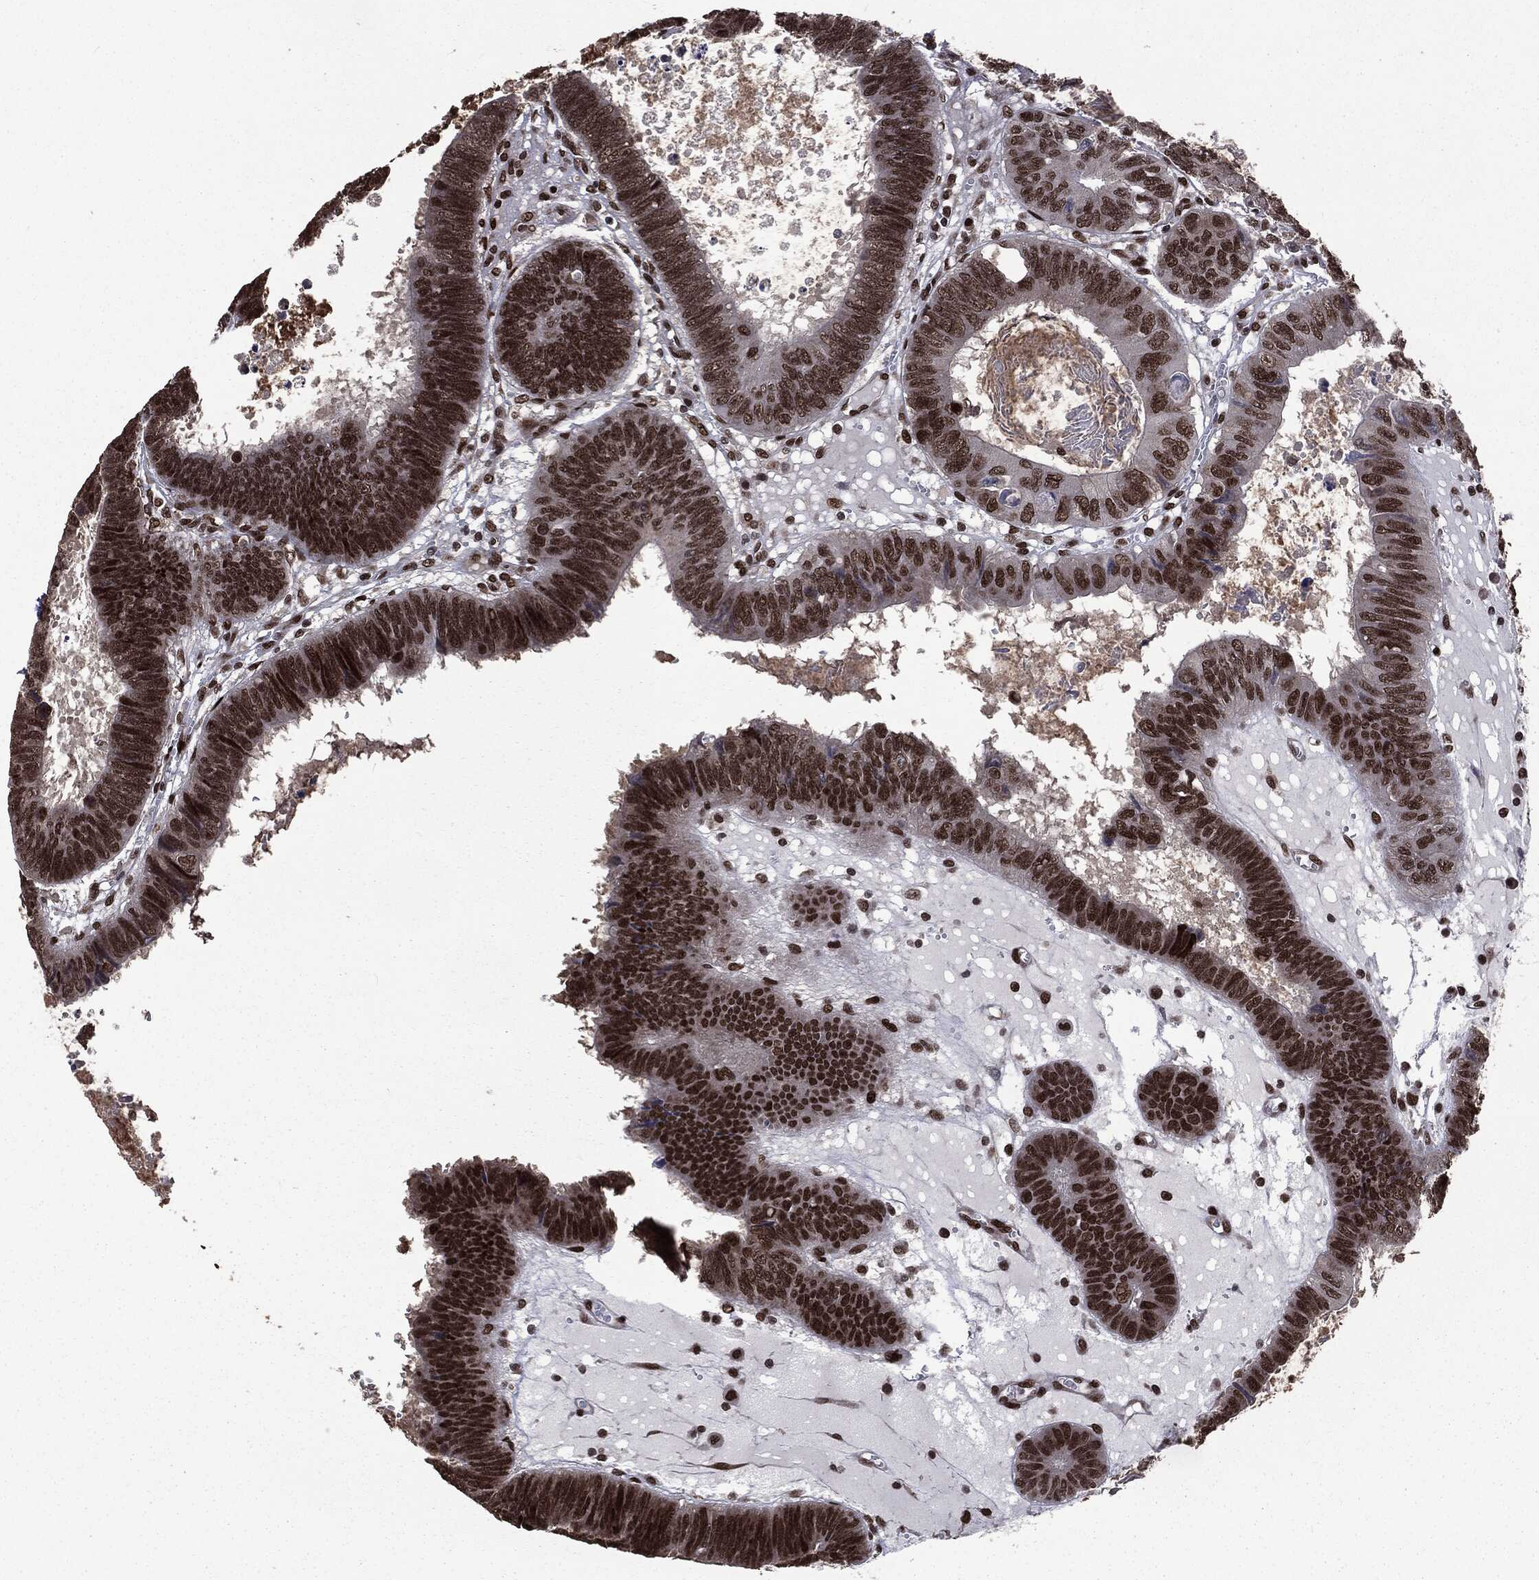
{"staining": {"intensity": "strong", "quantity": ">75%", "location": "nuclear"}, "tissue": "colorectal cancer", "cell_type": "Tumor cells", "image_type": "cancer", "snomed": [{"axis": "morphology", "description": "Adenocarcinoma, NOS"}, {"axis": "topography", "description": "Colon"}], "caption": "Protein staining exhibits strong nuclear staining in about >75% of tumor cells in colorectal adenocarcinoma.", "gene": "DVL2", "patient": {"sex": "male", "age": 62}}